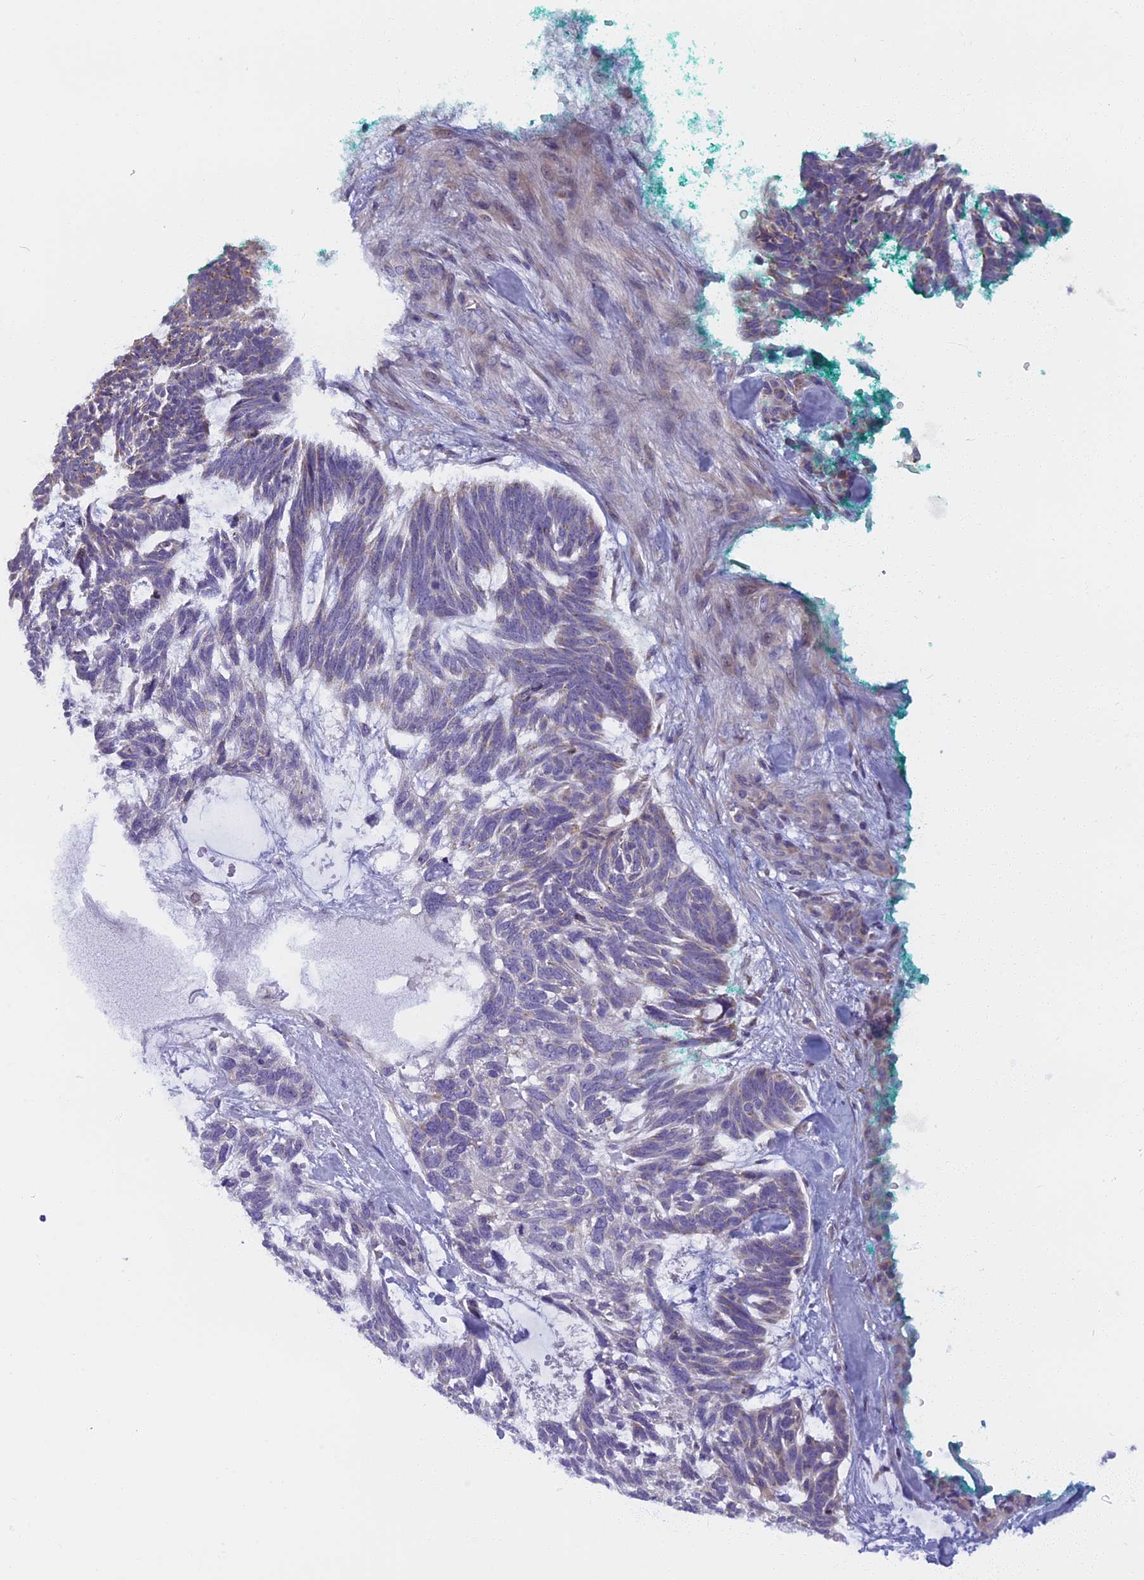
{"staining": {"intensity": "negative", "quantity": "none", "location": "none"}, "tissue": "skin cancer", "cell_type": "Tumor cells", "image_type": "cancer", "snomed": [{"axis": "morphology", "description": "Basal cell carcinoma"}, {"axis": "topography", "description": "Skin"}], "caption": "Skin basal cell carcinoma was stained to show a protein in brown. There is no significant positivity in tumor cells. (Immunohistochemistry, brightfield microscopy, high magnification).", "gene": "DDX51", "patient": {"sex": "male", "age": 88}}